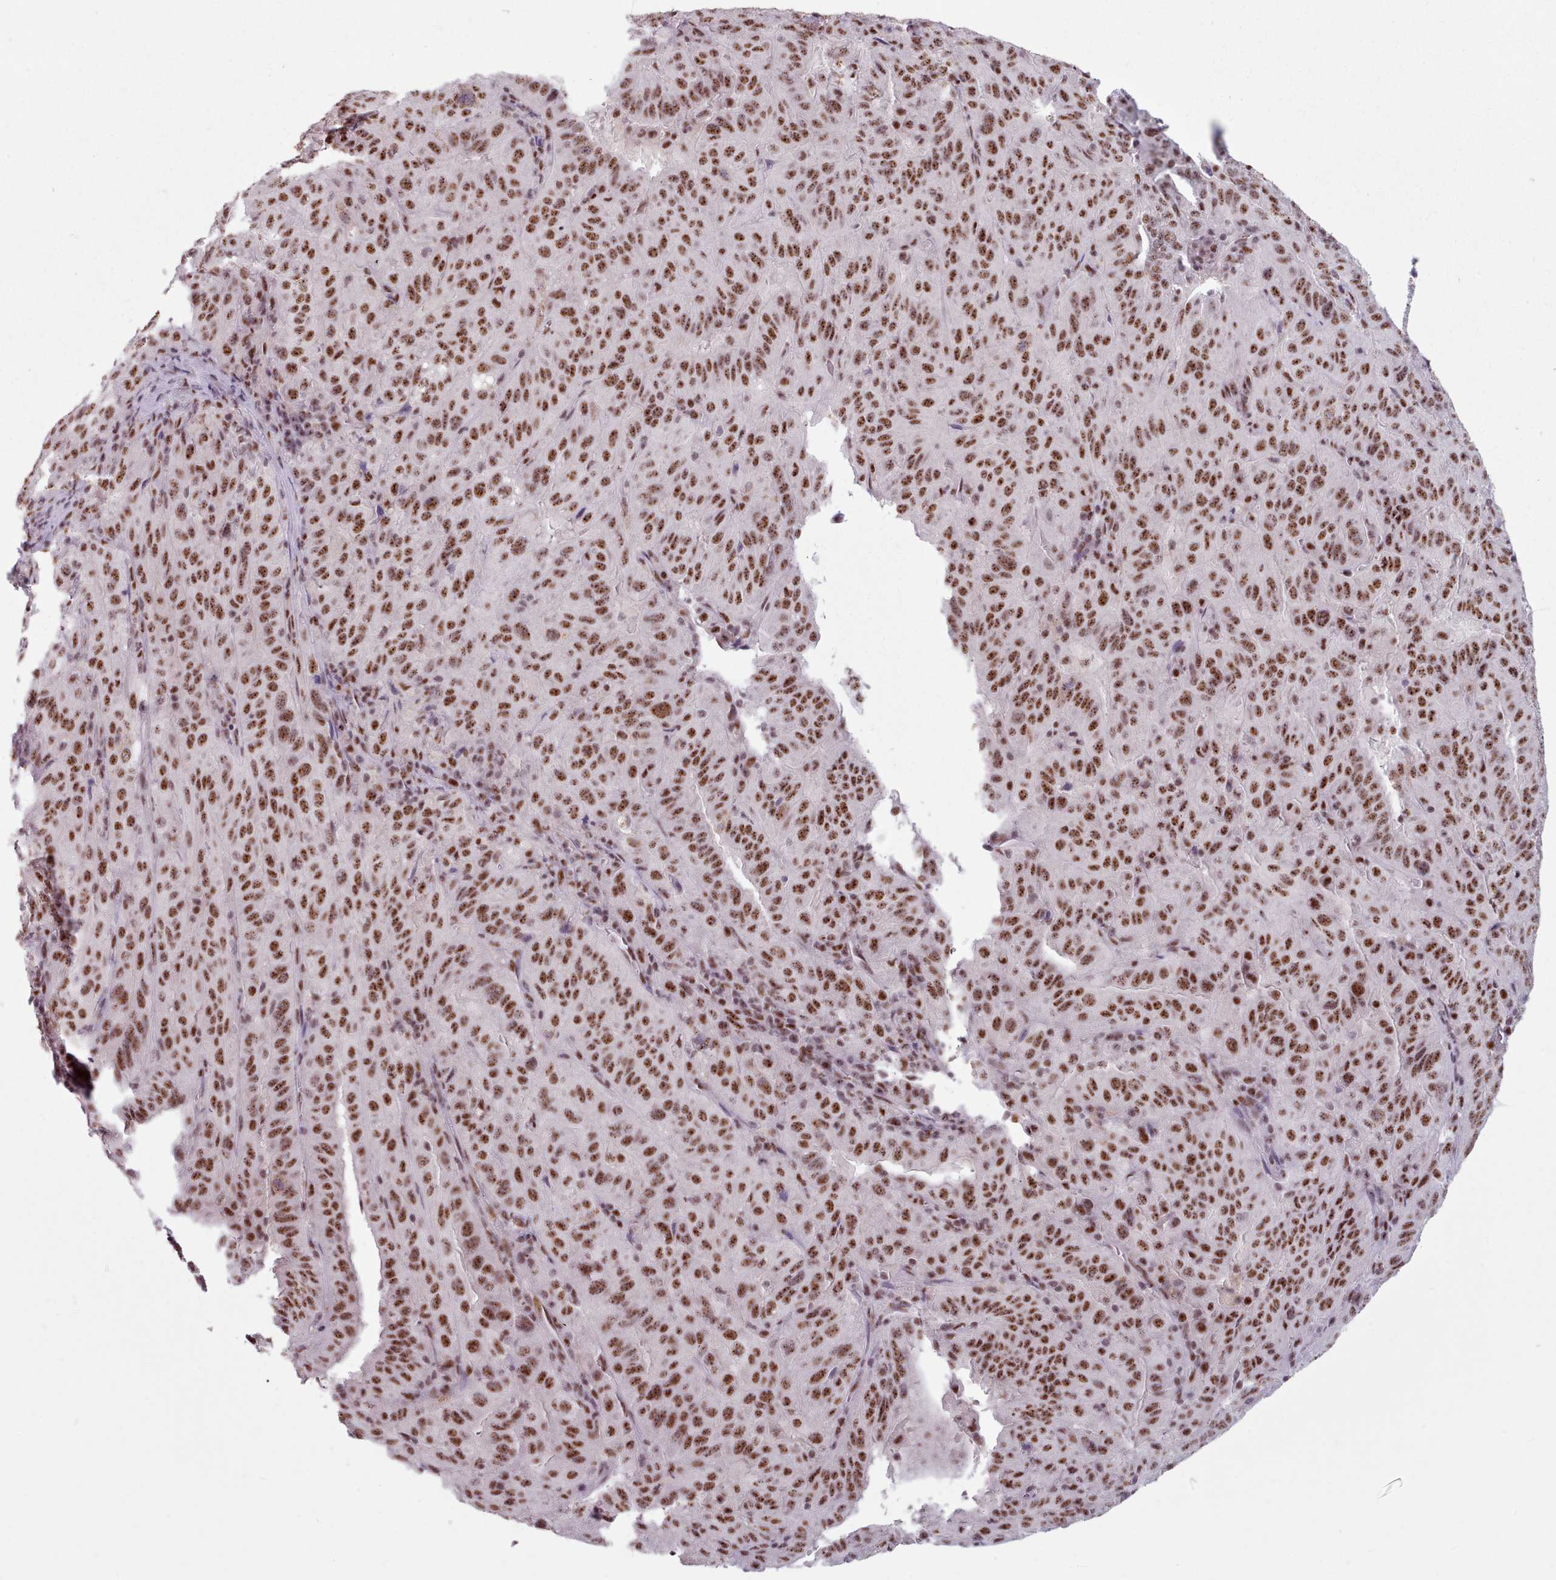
{"staining": {"intensity": "strong", "quantity": ">75%", "location": "nuclear"}, "tissue": "pancreatic cancer", "cell_type": "Tumor cells", "image_type": "cancer", "snomed": [{"axis": "morphology", "description": "Adenocarcinoma, NOS"}, {"axis": "topography", "description": "Pancreas"}], "caption": "Immunohistochemistry (IHC) (DAB) staining of pancreatic cancer exhibits strong nuclear protein positivity in approximately >75% of tumor cells. Using DAB (3,3'-diaminobenzidine) (brown) and hematoxylin (blue) stains, captured at high magnification using brightfield microscopy.", "gene": "SRRM1", "patient": {"sex": "male", "age": 63}}